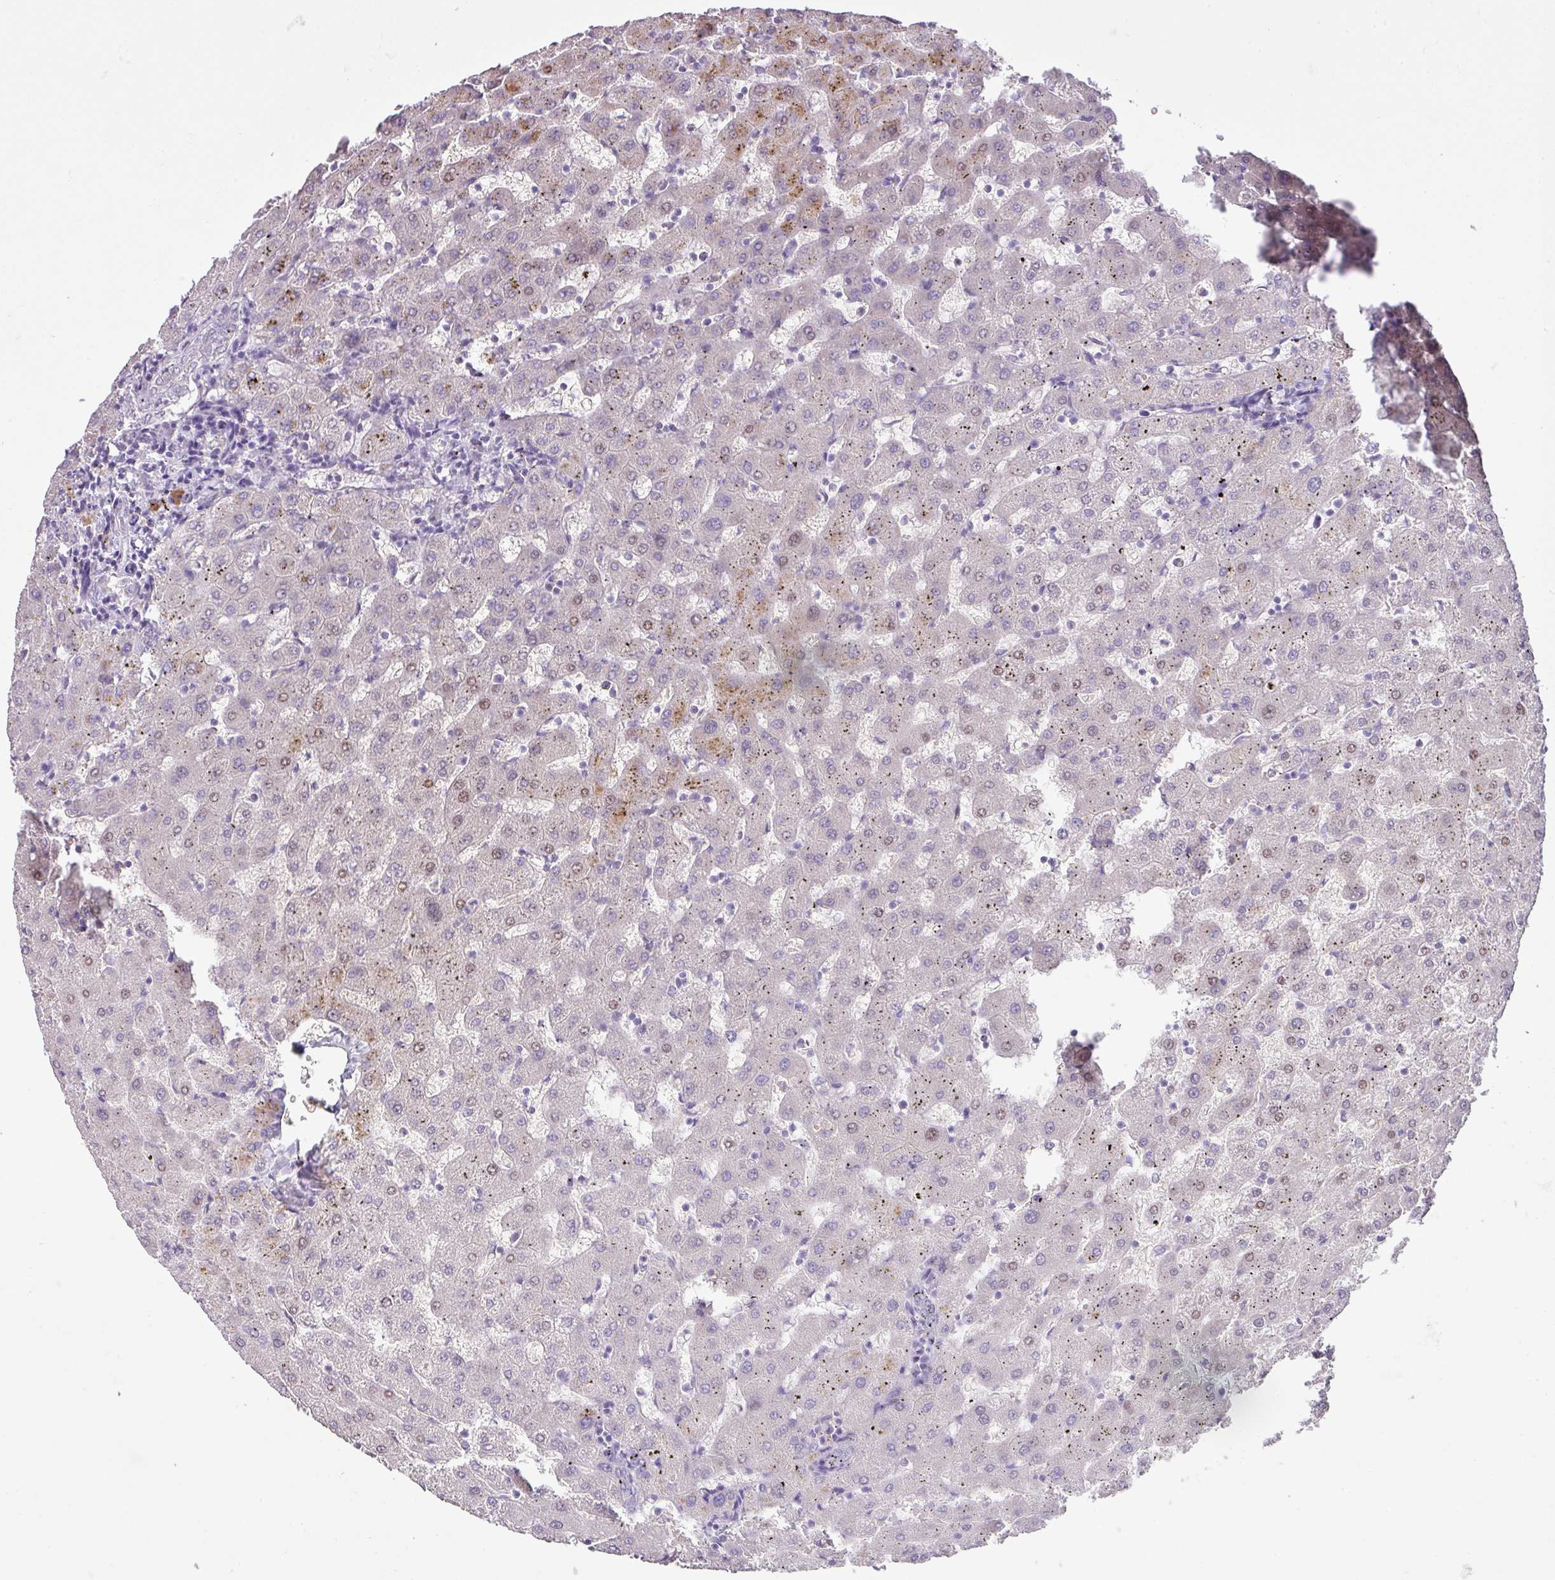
{"staining": {"intensity": "negative", "quantity": "none", "location": "none"}, "tissue": "liver", "cell_type": "Cholangiocytes", "image_type": "normal", "snomed": [{"axis": "morphology", "description": "Normal tissue, NOS"}, {"axis": "topography", "description": "Liver"}], "caption": "This photomicrograph is of normal liver stained with immunohistochemistry (IHC) to label a protein in brown with the nuclei are counter-stained blue. There is no positivity in cholangiocytes. (DAB immunohistochemistry, high magnification).", "gene": "OR6C6", "patient": {"sex": "female", "age": 63}}